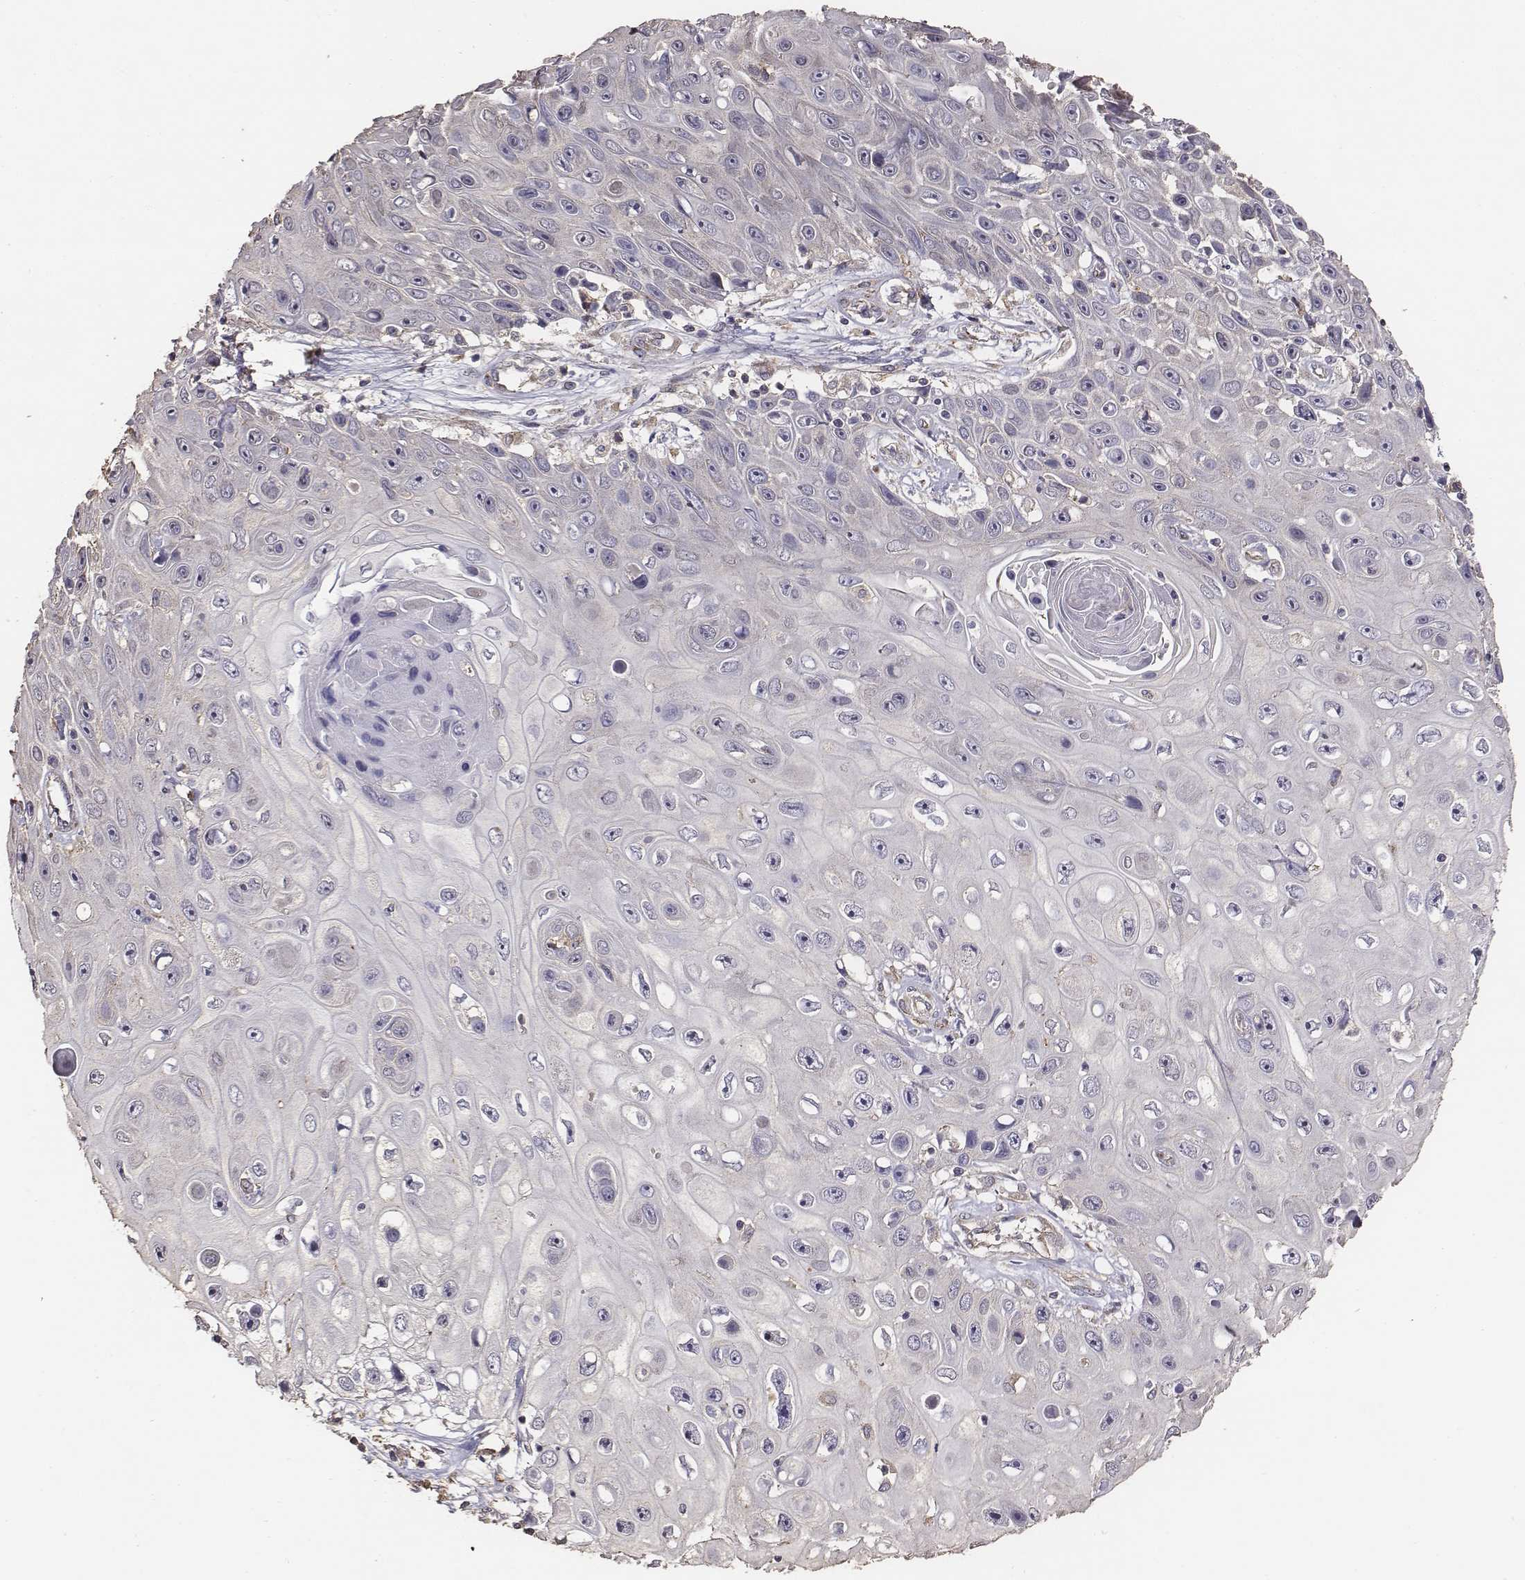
{"staining": {"intensity": "negative", "quantity": "none", "location": "none"}, "tissue": "skin cancer", "cell_type": "Tumor cells", "image_type": "cancer", "snomed": [{"axis": "morphology", "description": "Squamous cell carcinoma, NOS"}, {"axis": "topography", "description": "Skin"}], "caption": "This is an immunohistochemistry histopathology image of human squamous cell carcinoma (skin). There is no staining in tumor cells.", "gene": "AP1B1", "patient": {"sex": "male", "age": 82}}